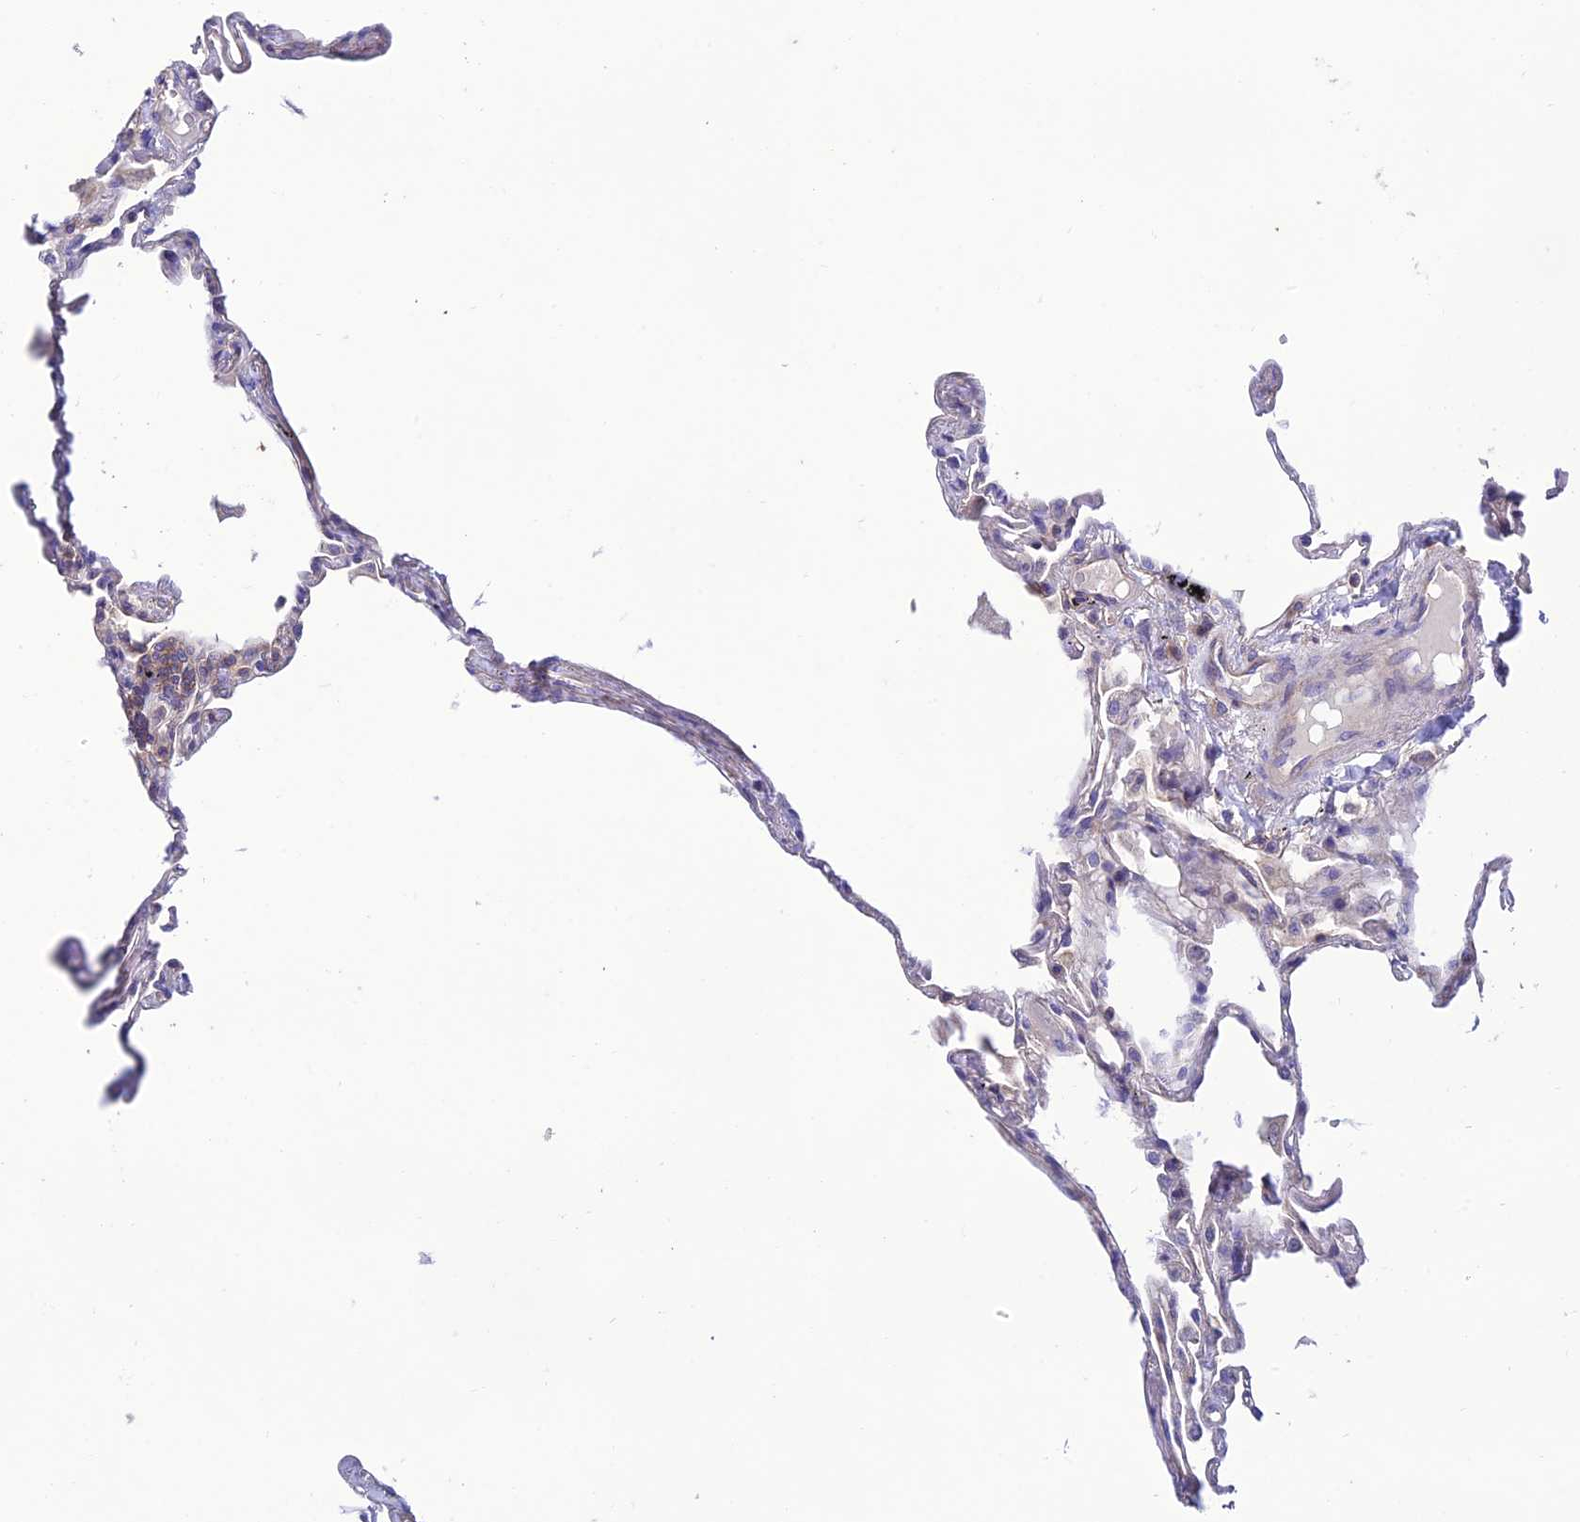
{"staining": {"intensity": "negative", "quantity": "none", "location": "none"}, "tissue": "lung", "cell_type": "Alveolar cells", "image_type": "normal", "snomed": [{"axis": "morphology", "description": "Normal tissue, NOS"}, {"axis": "topography", "description": "Lung"}], "caption": "DAB immunohistochemical staining of normal human lung shows no significant positivity in alveolar cells.", "gene": "BRME1", "patient": {"sex": "female", "age": 67}}